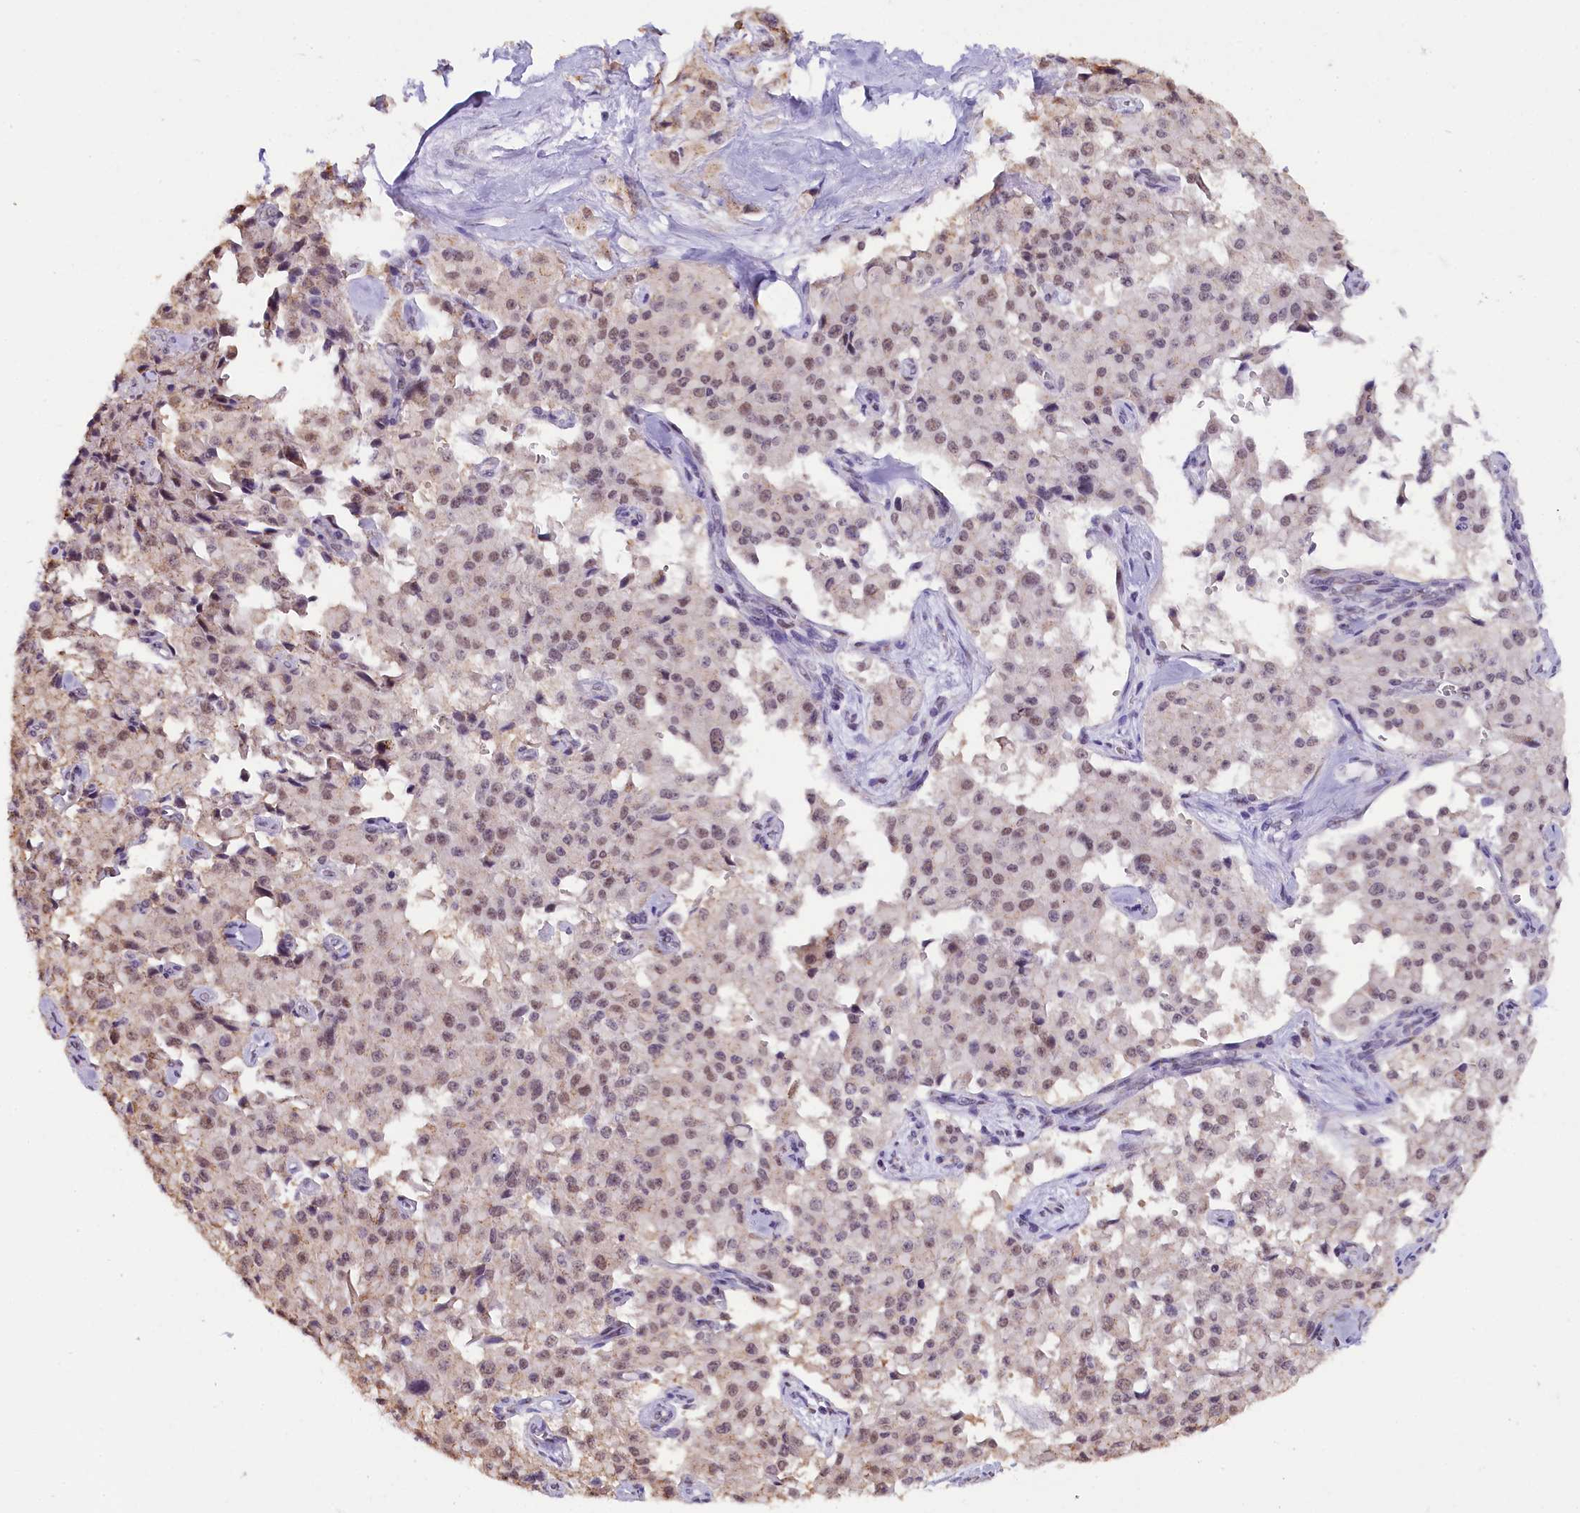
{"staining": {"intensity": "moderate", "quantity": ">75%", "location": "nuclear"}, "tissue": "pancreatic cancer", "cell_type": "Tumor cells", "image_type": "cancer", "snomed": [{"axis": "morphology", "description": "Adenocarcinoma, NOS"}, {"axis": "topography", "description": "Pancreas"}], "caption": "Protein positivity by IHC shows moderate nuclear positivity in about >75% of tumor cells in adenocarcinoma (pancreatic). The protein of interest is stained brown, and the nuclei are stained in blue (DAB (3,3'-diaminobenzidine) IHC with brightfield microscopy, high magnification).", "gene": "NCBP1", "patient": {"sex": "male", "age": 65}}